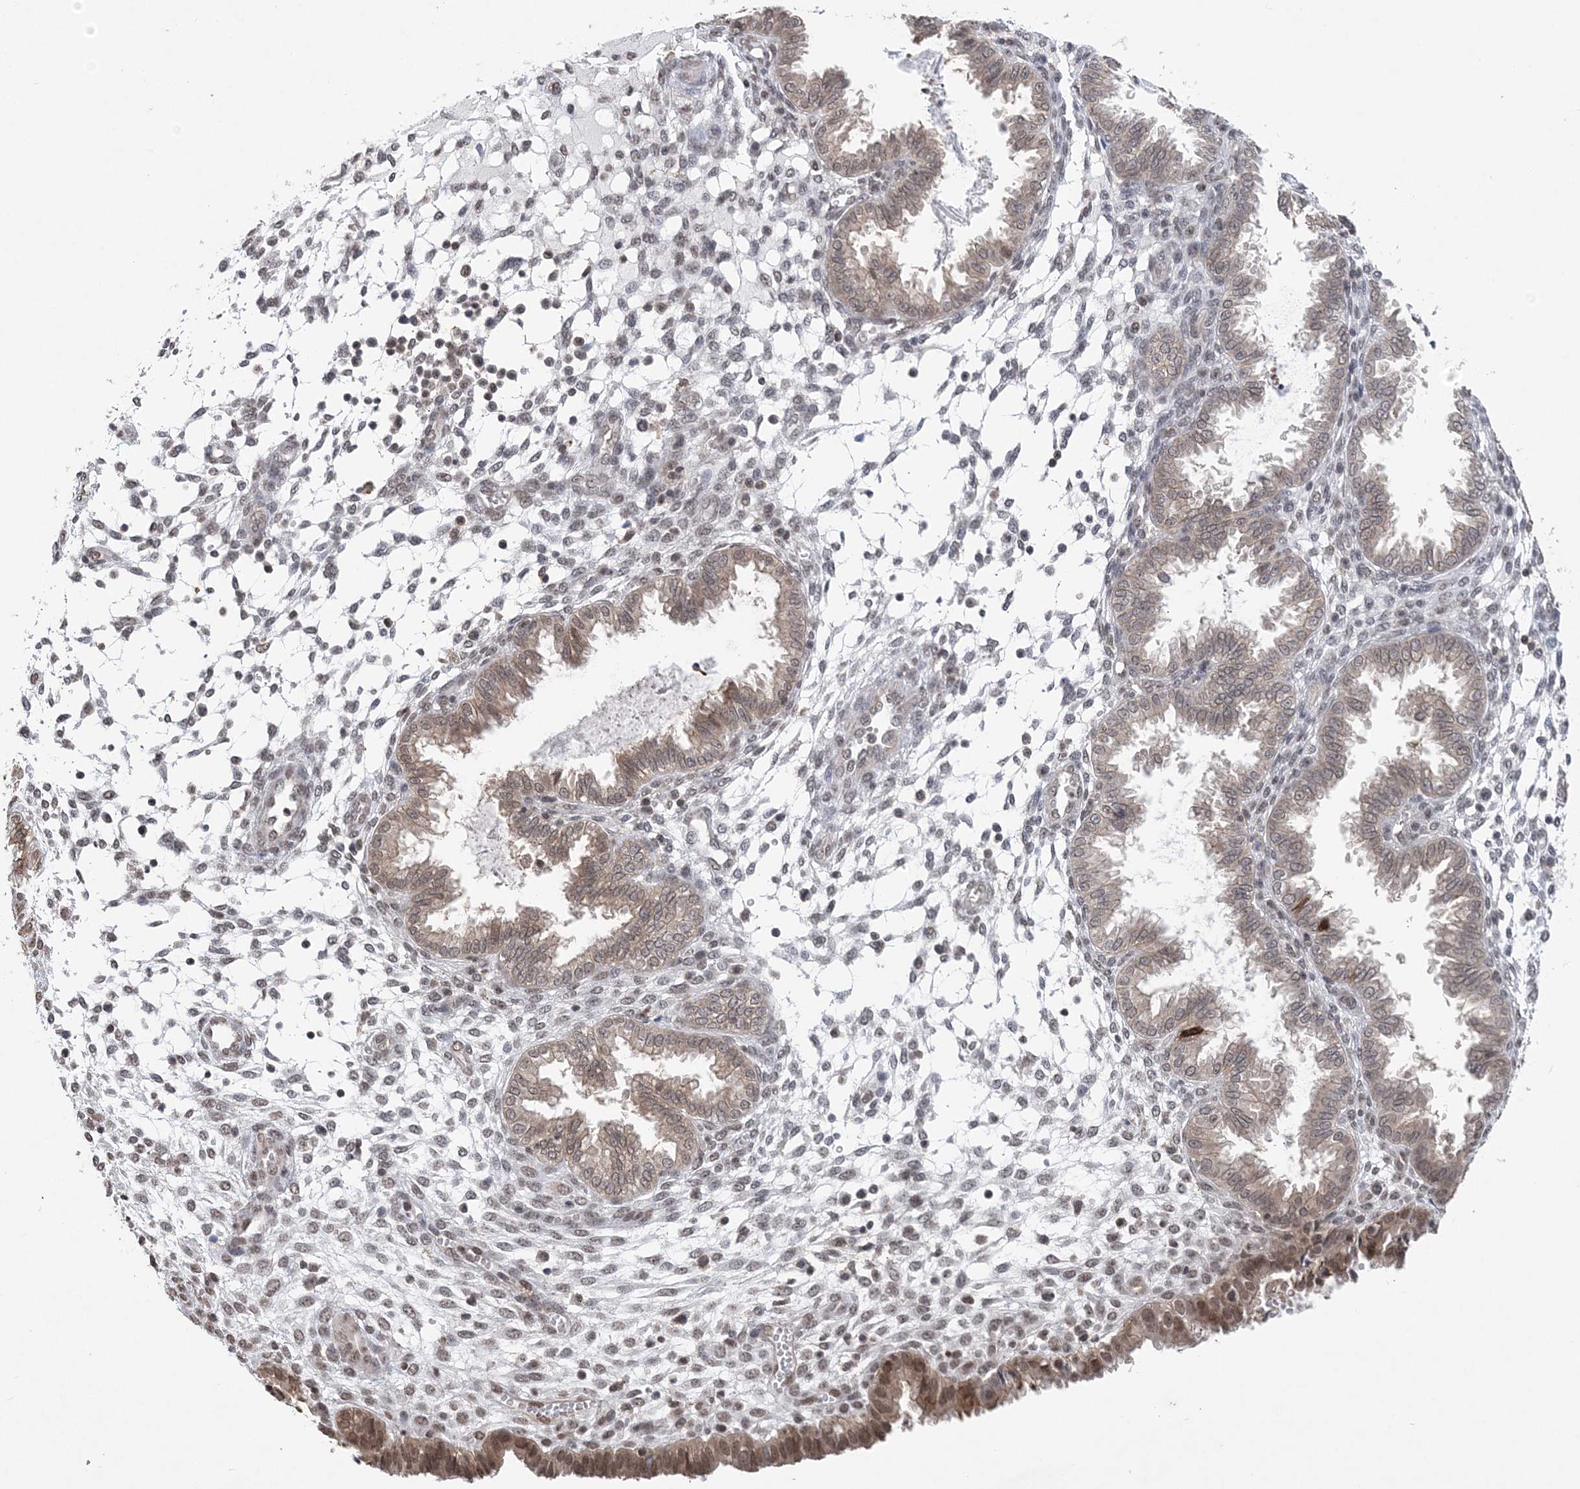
{"staining": {"intensity": "weak", "quantity": "25%-75%", "location": "nuclear"}, "tissue": "endometrium", "cell_type": "Cells in endometrial stroma", "image_type": "normal", "snomed": [{"axis": "morphology", "description": "Normal tissue, NOS"}, {"axis": "topography", "description": "Endometrium"}], "caption": "Brown immunohistochemical staining in unremarkable endometrium displays weak nuclear expression in approximately 25%-75% of cells in endometrial stroma. Immunohistochemistry stains the protein of interest in brown and the nuclei are stained blue.", "gene": "CCDC152", "patient": {"sex": "female", "age": 33}}